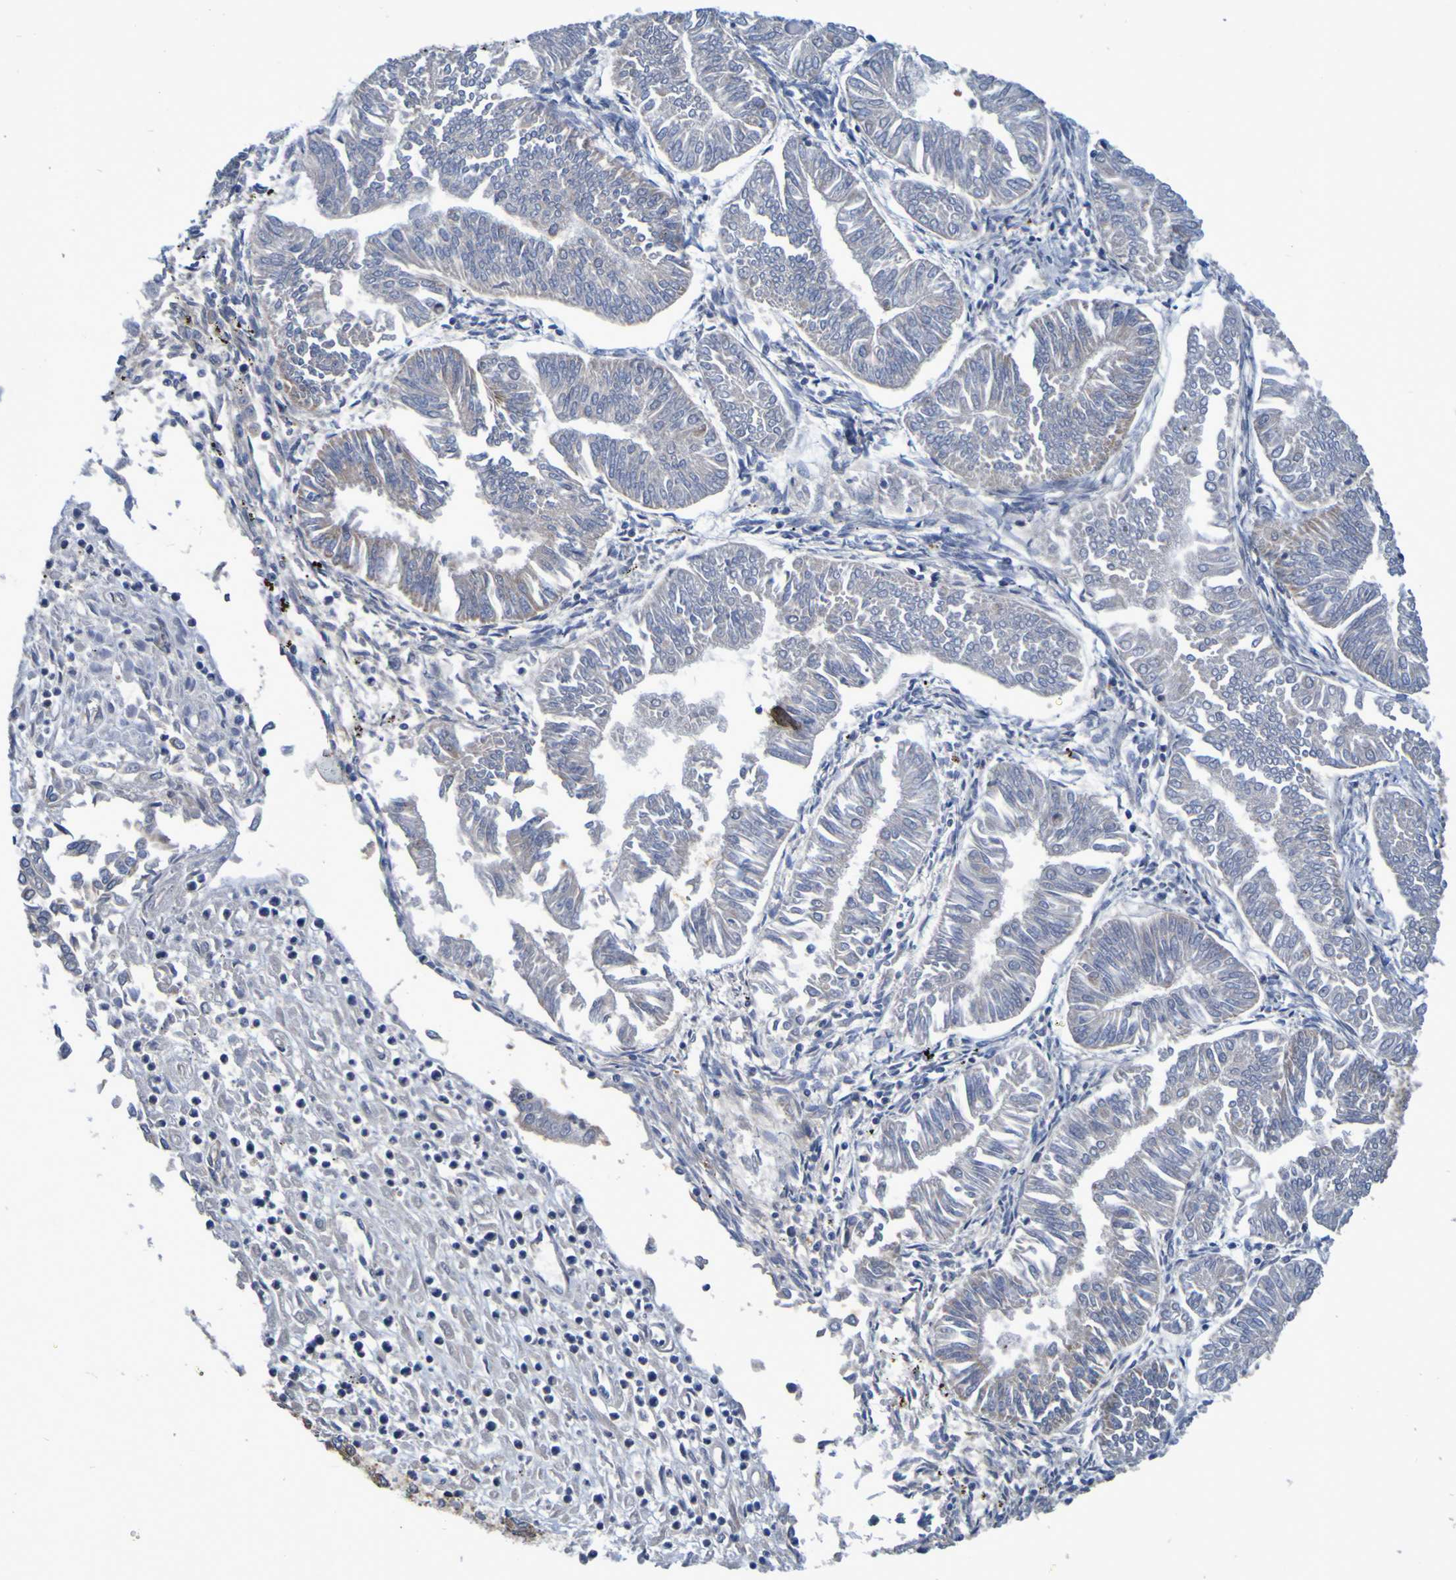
{"staining": {"intensity": "negative", "quantity": "none", "location": "none"}, "tissue": "endometrial cancer", "cell_type": "Tumor cells", "image_type": "cancer", "snomed": [{"axis": "morphology", "description": "Adenocarcinoma, NOS"}, {"axis": "topography", "description": "Endometrium"}], "caption": "A micrograph of endometrial cancer stained for a protein demonstrates no brown staining in tumor cells.", "gene": "CCDC51", "patient": {"sex": "female", "age": 53}}